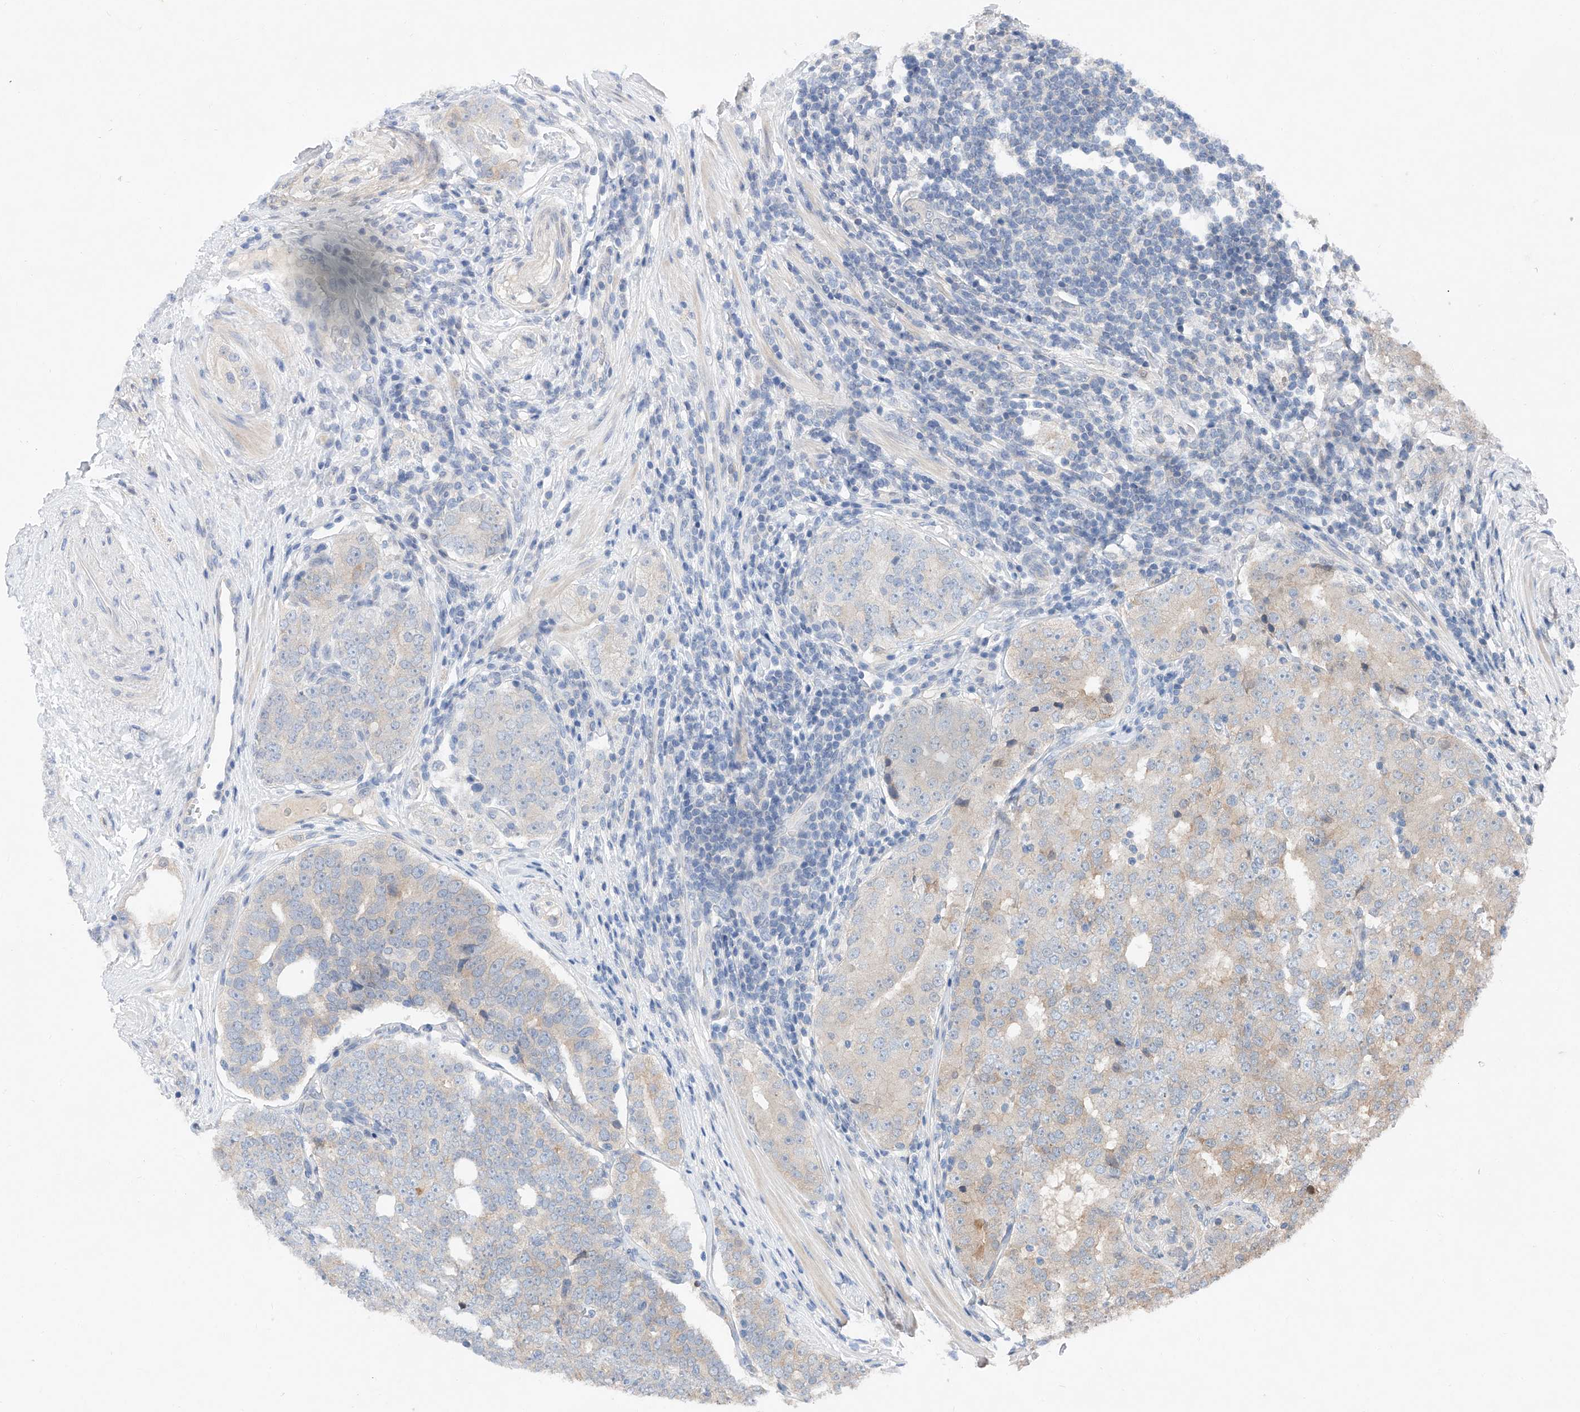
{"staining": {"intensity": "moderate", "quantity": "<25%", "location": "cytoplasmic/membranous"}, "tissue": "prostate cancer", "cell_type": "Tumor cells", "image_type": "cancer", "snomed": [{"axis": "morphology", "description": "Adenocarcinoma, High grade"}, {"axis": "topography", "description": "Prostate"}], "caption": "Immunohistochemistry image of prostate cancer stained for a protein (brown), which displays low levels of moderate cytoplasmic/membranous expression in approximately <25% of tumor cells.", "gene": "FUCA2", "patient": {"sex": "male", "age": 56}}